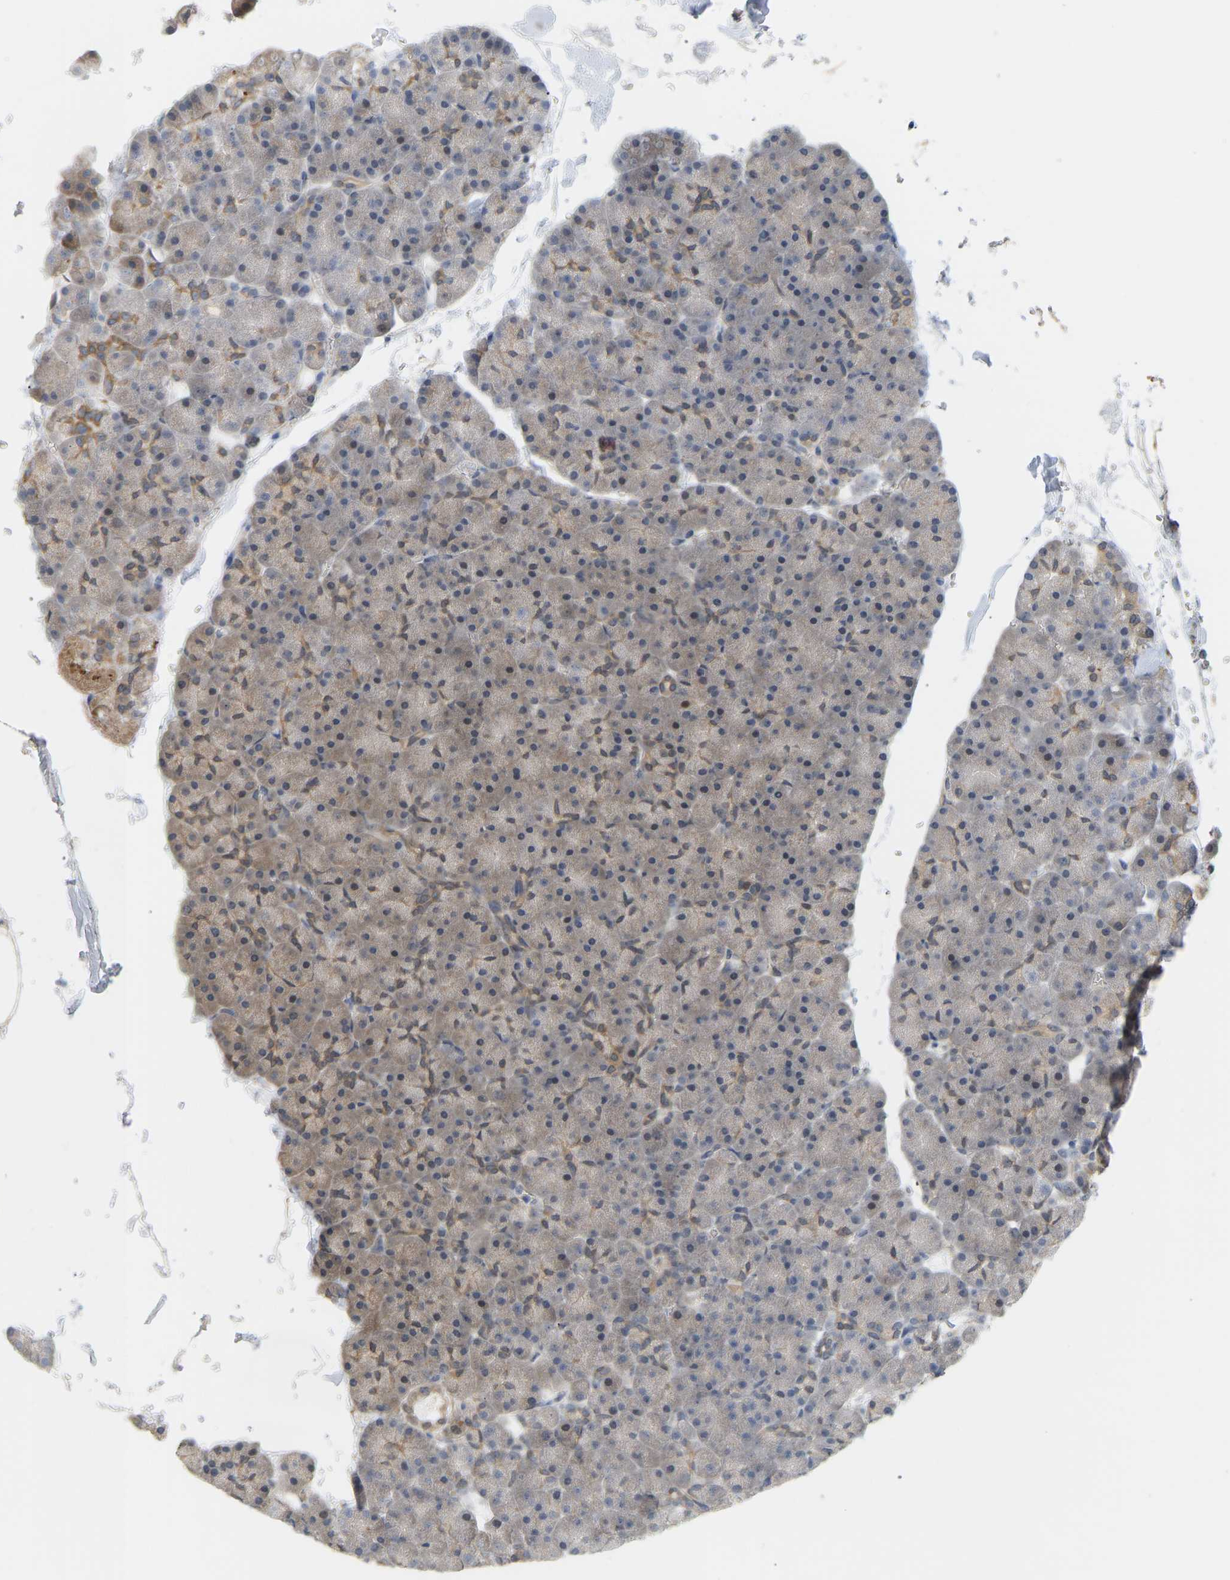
{"staining": {"intensity": "moderate", "quantity": ">75%", "location": "cytoplasmic/membranous"}, "tissue": "pancreas", "cell_type": "Exocrine glandular cells", "image_type": "normal", "snomed": [{"axis": "morphology", "description": "Normal tissue, NOS"}, {"axis": "topography", "description": "Pancreas"}], "caption": "This micrograph displays immunohistochemistry (IHC) staining of benign pancreas, with medium moderate cytoplasmic/membranous expression in about >75% of exocrine glandular cells.", "gene": "BEND3", "patient": {"sex": "male", "age": 35}}